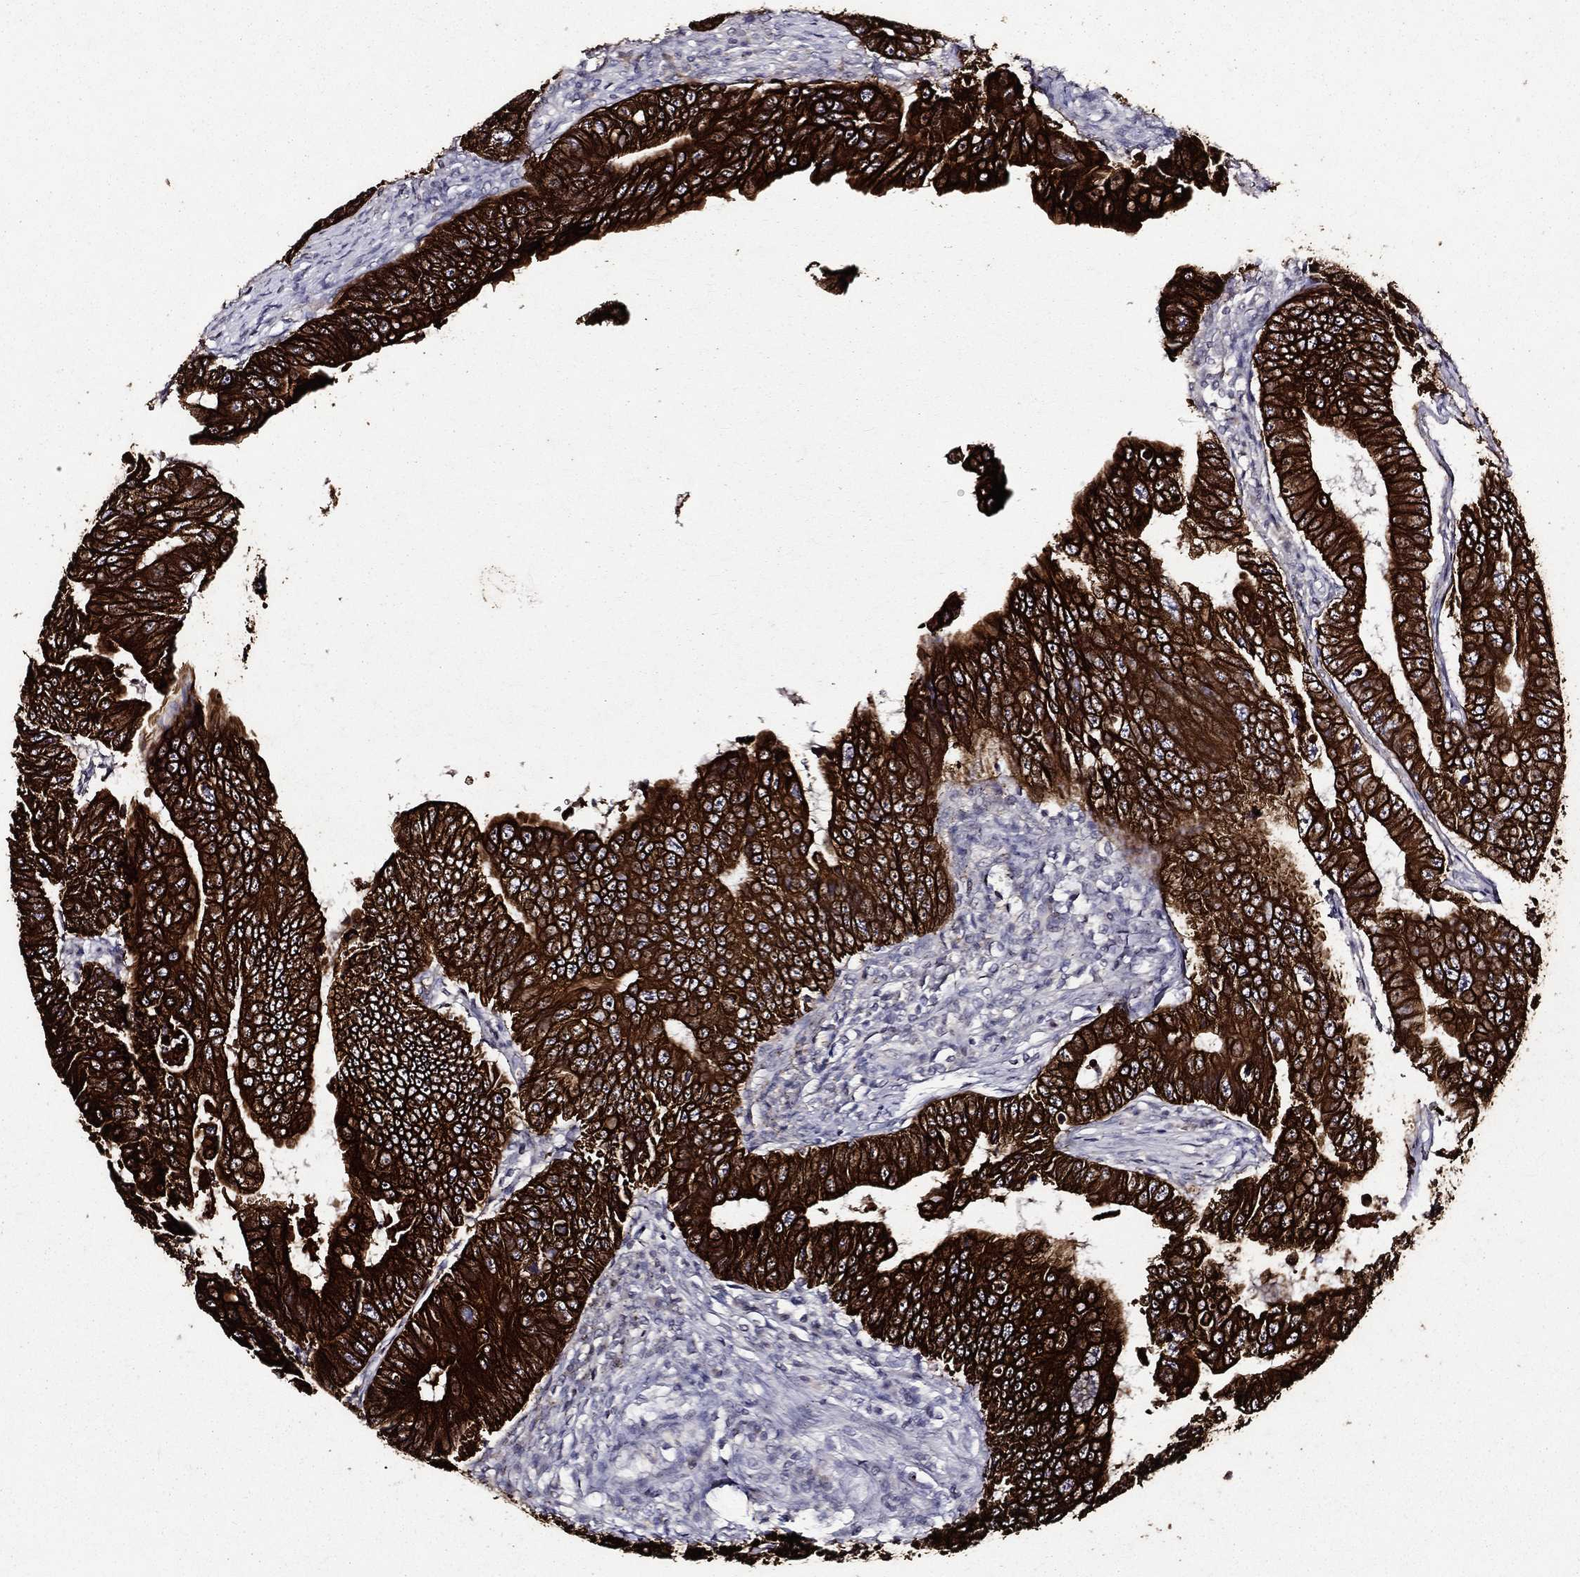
{"staining": {"intensity": "strong", "quantity": ">75%", "location": "cytoplasmic/membranous"}, "tissue": "colorectal cancer", "cell_type": "Tumor cells", "image_type": "cancer", "snomed": [{"axis": "morphology", "description": "Adenocarcinoma, NOS"}, {"axis": "topography", "description": "Colon"}], "caption": "High-power microscopy captured an IHC histopathology image of colorectal cancer (adenocarcinoma), revealing strong cytoplasmic/membranous expression in approximately >75% of tumor cells.", "gene": "KRT7", "patient": {"sex": "female", "age": 72}}